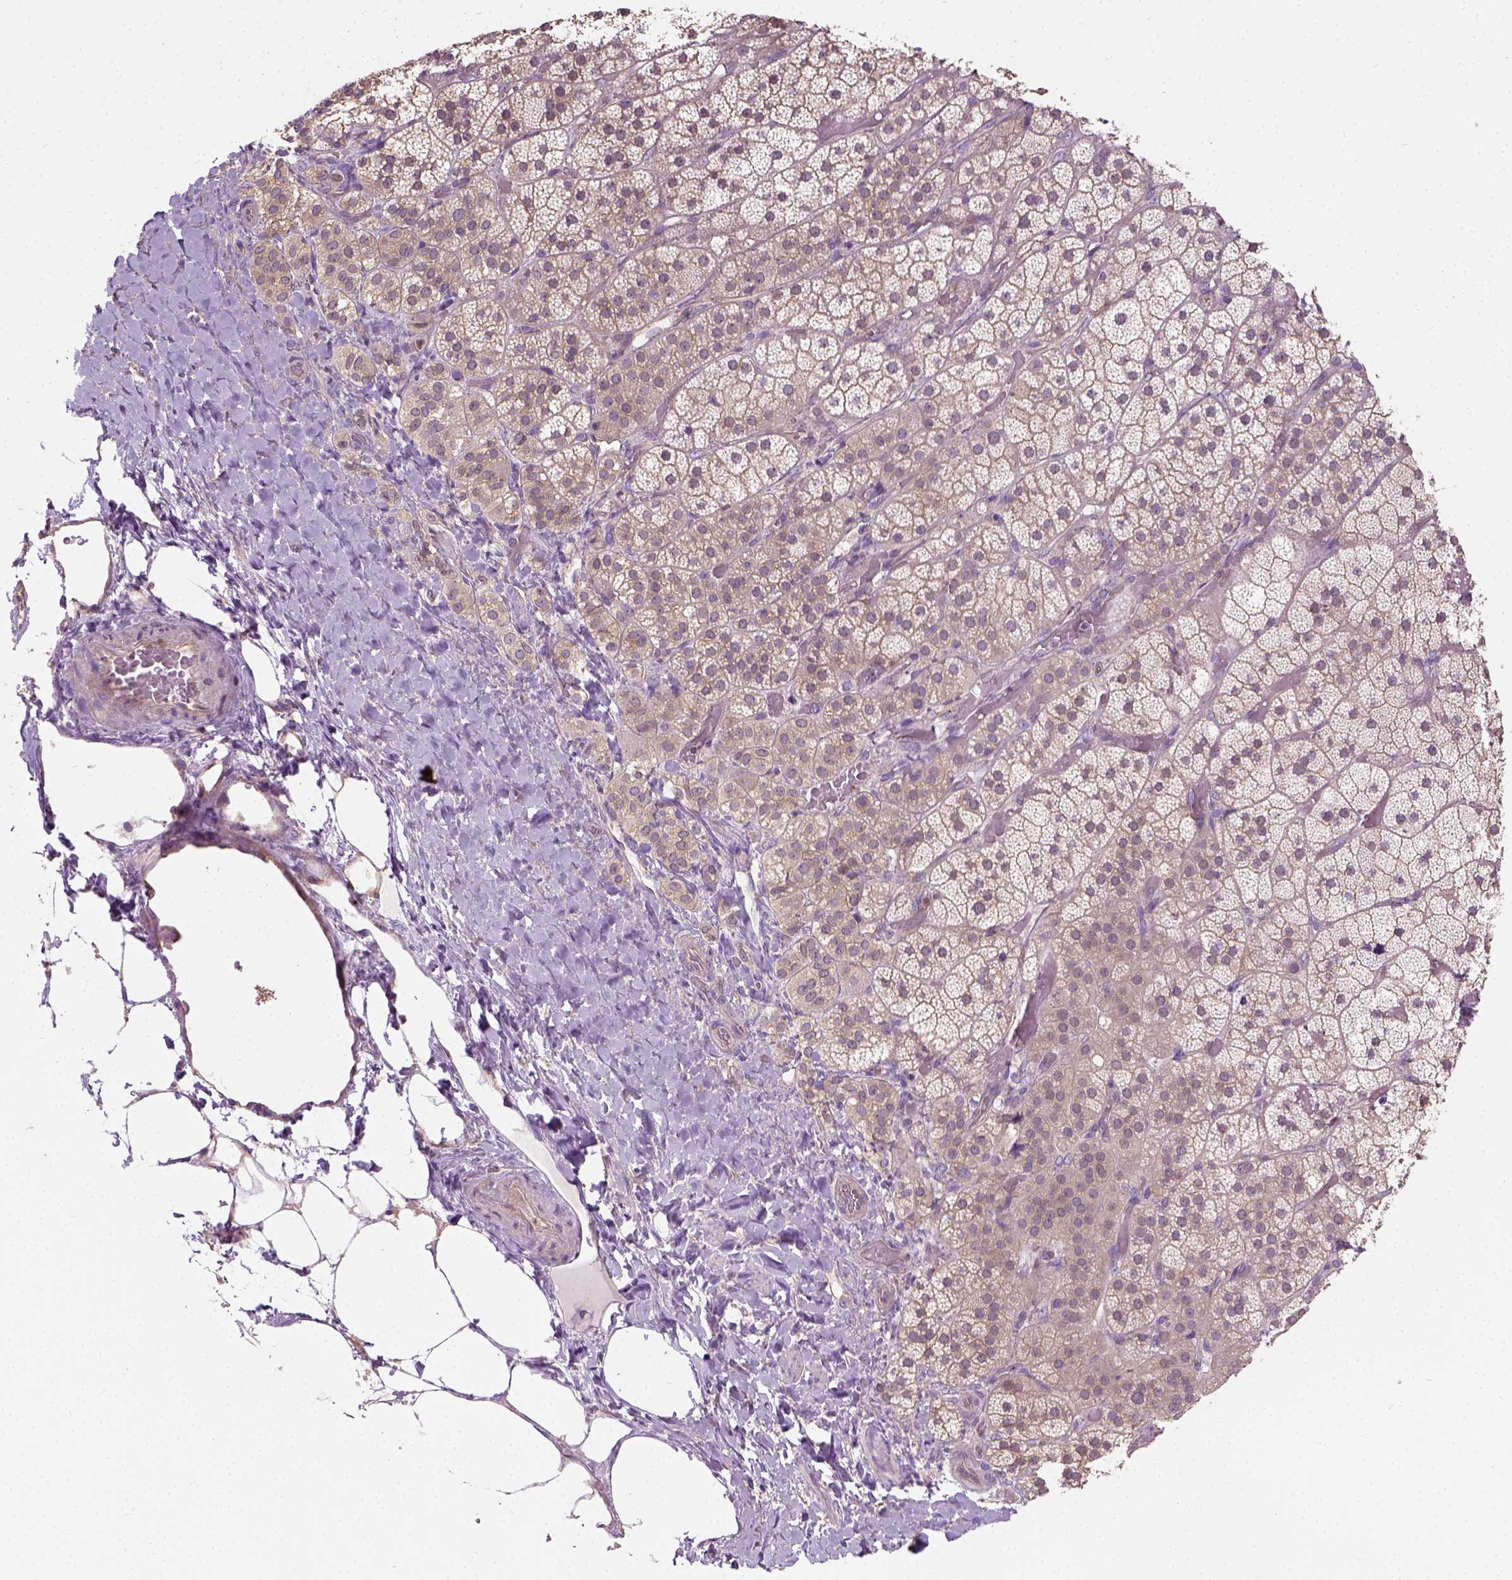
{"staining": {"intensity": "weak", "quantity": "25%-75%", "location": "cytoplasmic/membranous,nuclear"}, "tissue": "adrenal gland", "cell_type": "Glandular cells", "image_type": "normal", "snomed": [{"axis": "morphology", "description": "Normal tissue, NOS"}, {"axis": "topography", "description": "Adrenal gland"}], "caption": "Protein analysis of normal adrenal gland displays weak cytoplasmic/membranous,nuclear expression in about 25%-75% of glandular cells. (DAB (3,3'-diaminobenzidine) = brown stain, brightfield microscopy at high magnification).", "gene": "CRACR2A", "patient": {"sex": "male", "age": 57}}